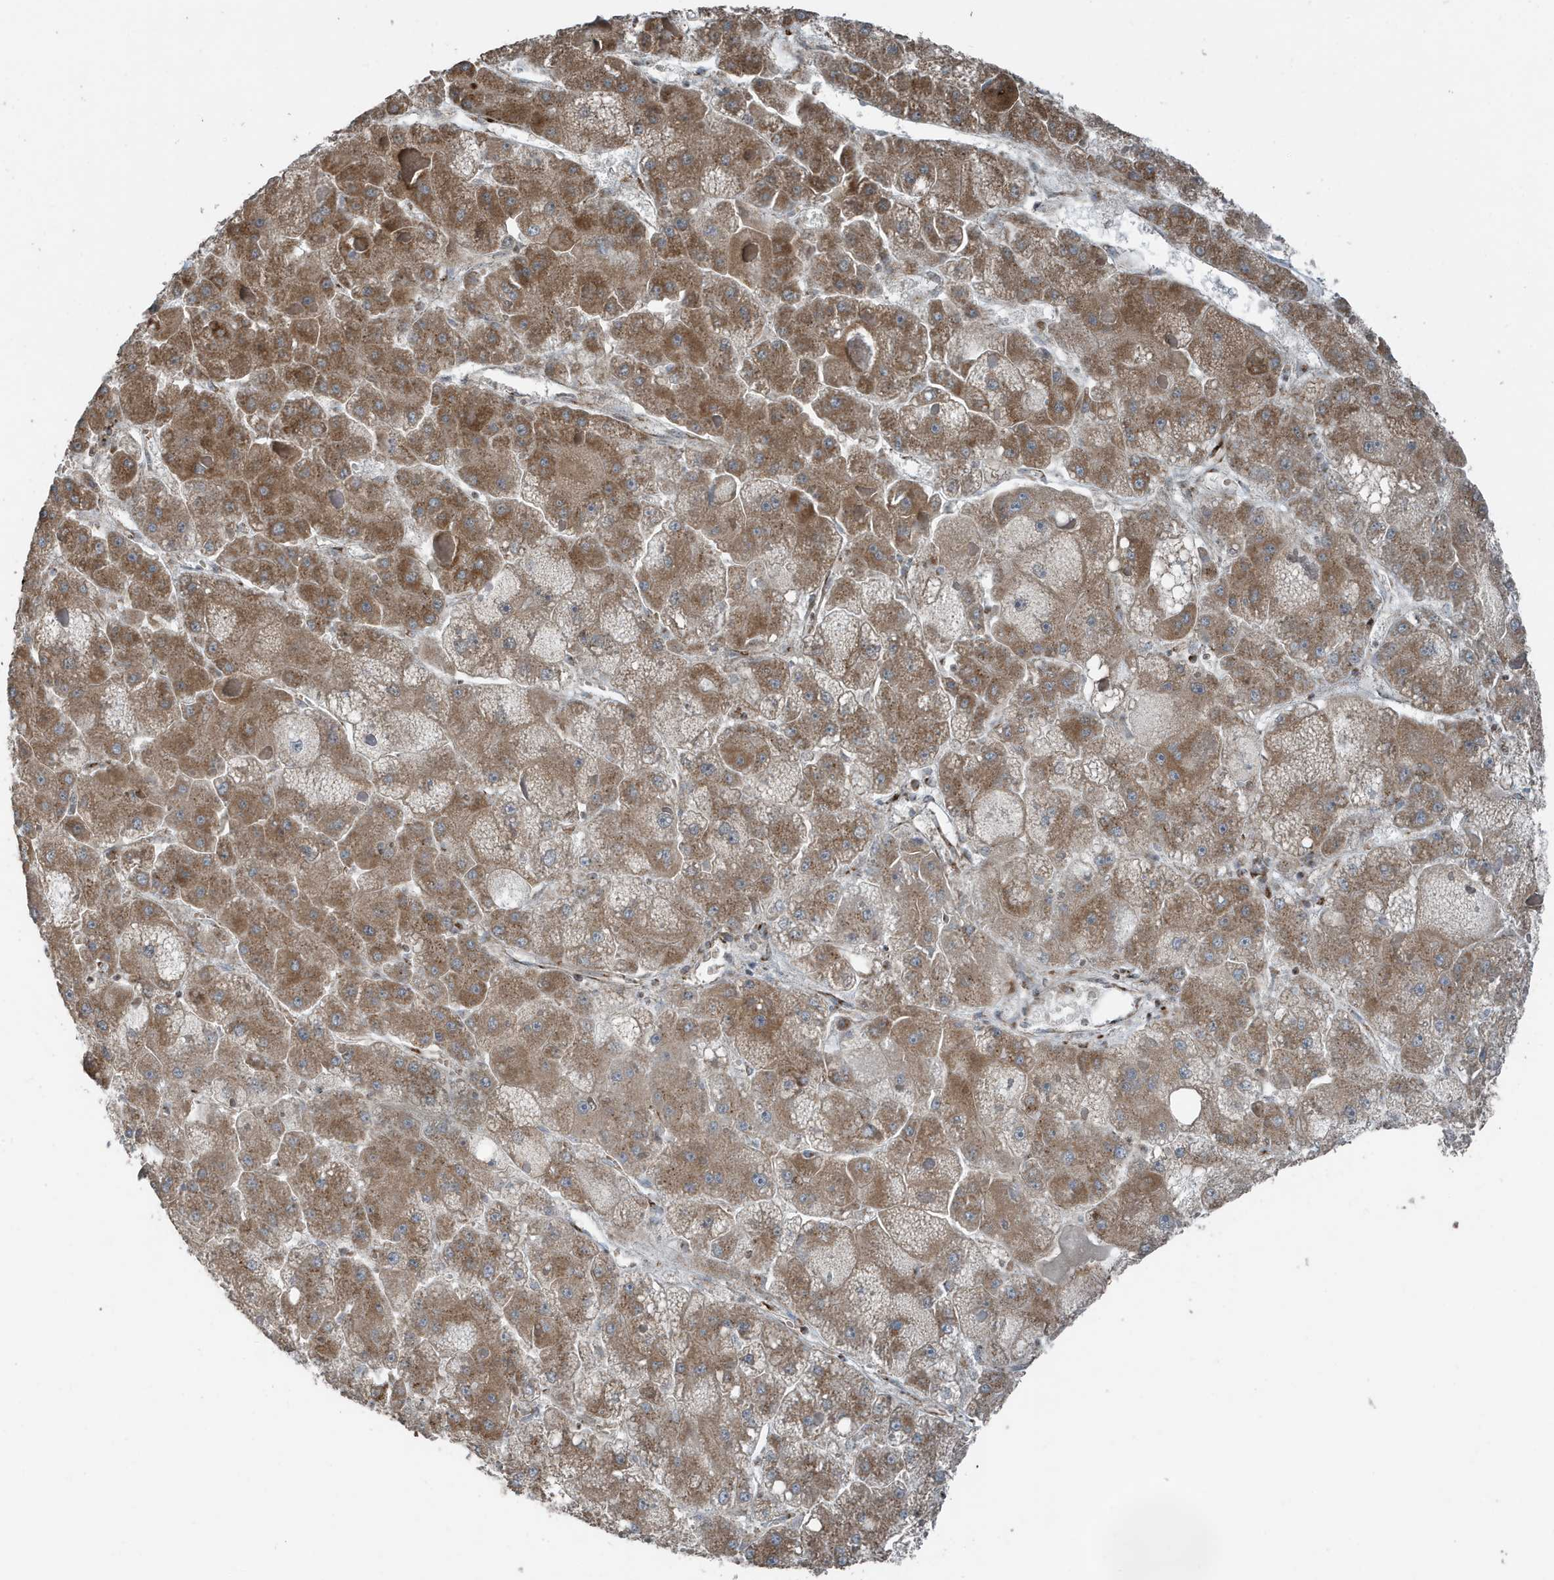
{"staining": {"intensity": "moderate", "quantity": ">75%", "location": "cytoplasmic/membranous"}, "tissue": "liver cancer", "cell_type": "Tumor cells", "image_type": "cancer", "snomed": [{"axis": "morphology", "description": "Carcinoma, Hepatocellular, NOS"}, {"axis": "topography", "description": "Liver"}], "caption": "DAB (3,3'-diaminobenzidine) immunohistochemical staining of hepatocellular carcinoma (liver) displays moderate cytoplasmic/membranous protein staining in approximately >75% of tumor cells.", "gene": "GOLGA4", "patient": {"sex": "female", "age": 73}}